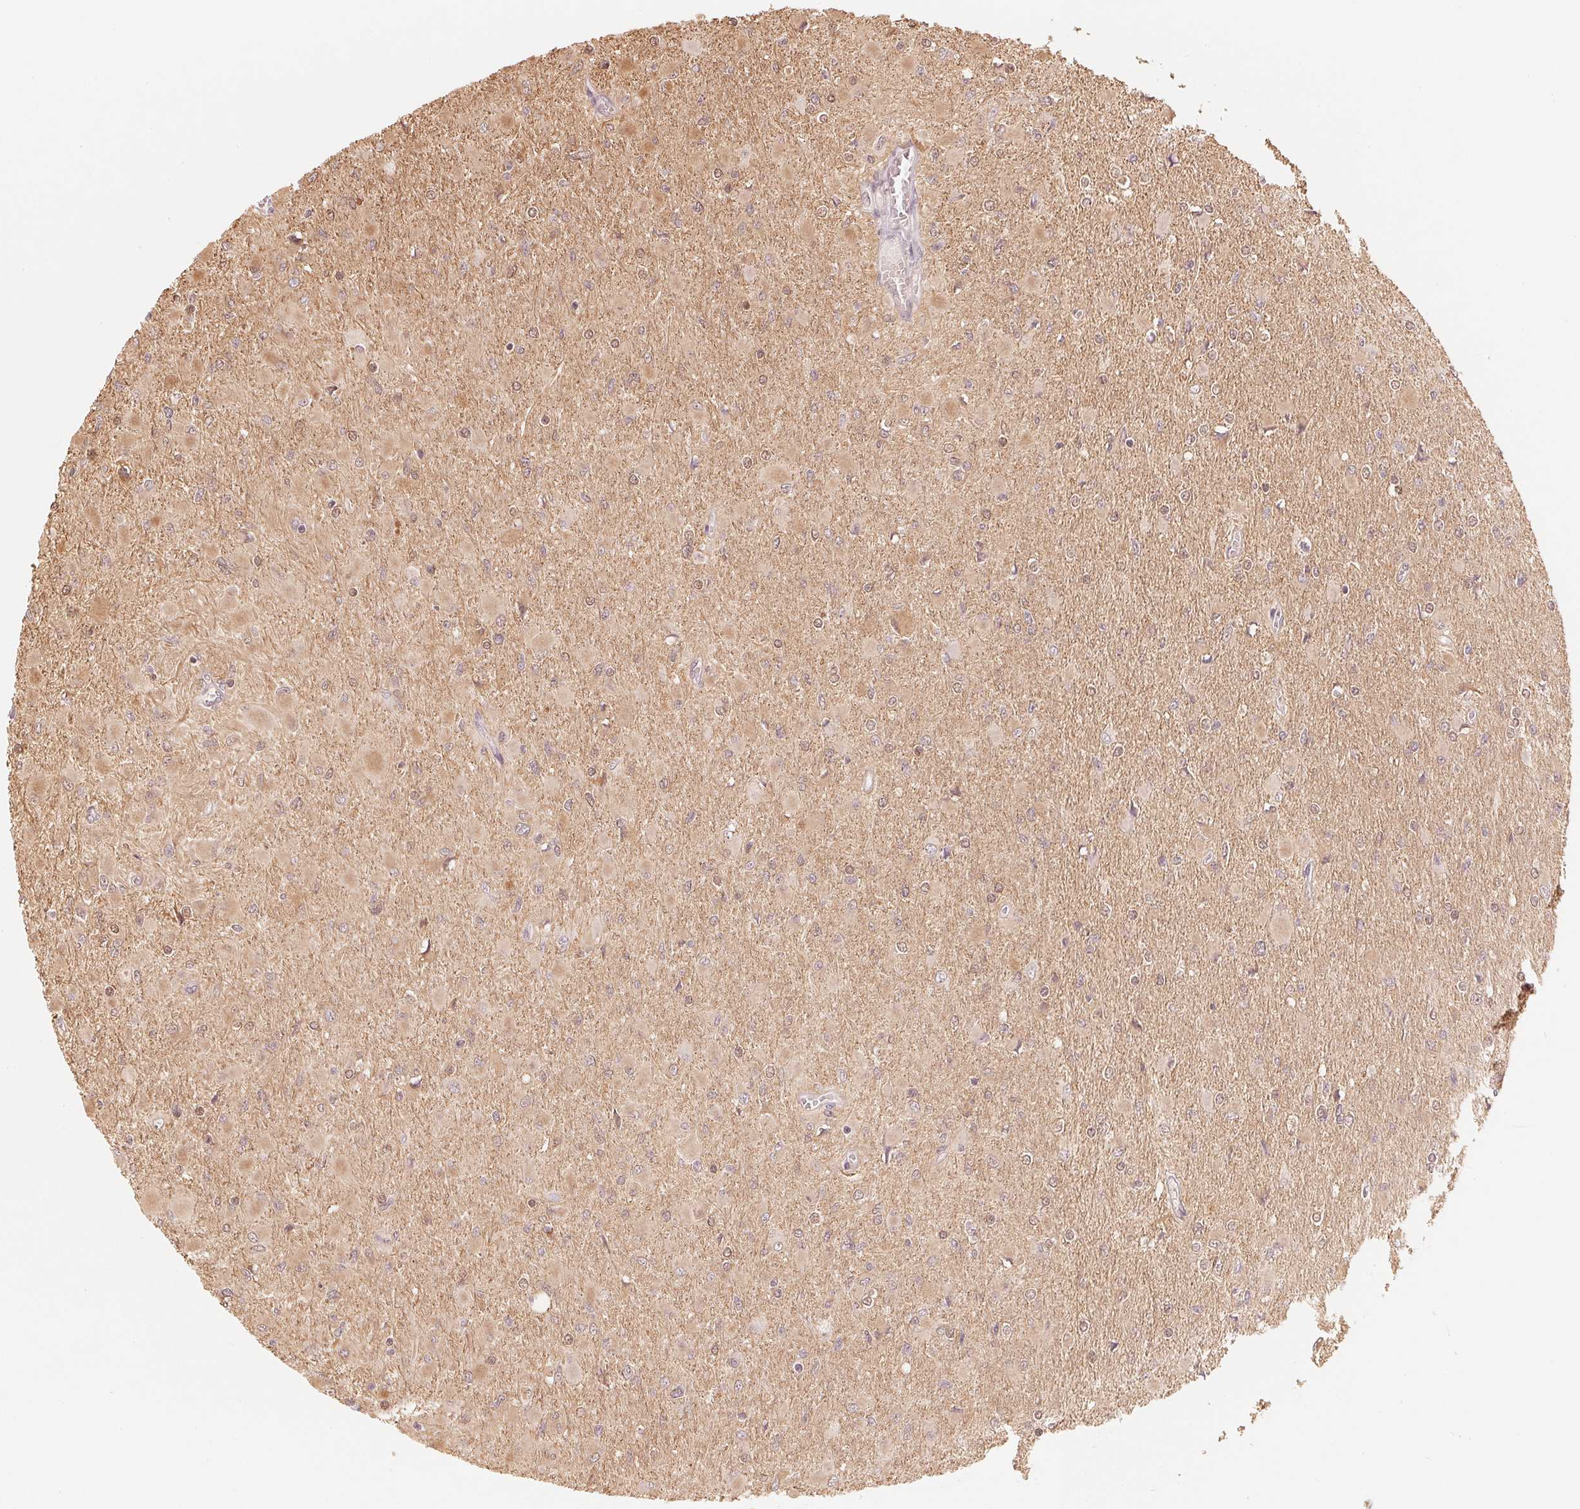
{"staining": {"intensity": "negative", "quantity": "none", "location": "none"}, "tissue": "glioma", "cell_type": "Tumor cells", "image_type": "cancer", "snomed": [{"axis": "morphology", "description": "Glioma, malignant, High grade"}, {"axis": "topography", "description": "Cerebral cortex"}], "caption": "This image is of glioma stained with immunohistochemistry (IHC) to label a protein in brown with the nuclei are counter-stained blue. There is no positivity in tumor cells.", "gene": "PRKN", "patient": {"sex": "female", "age": 36}}